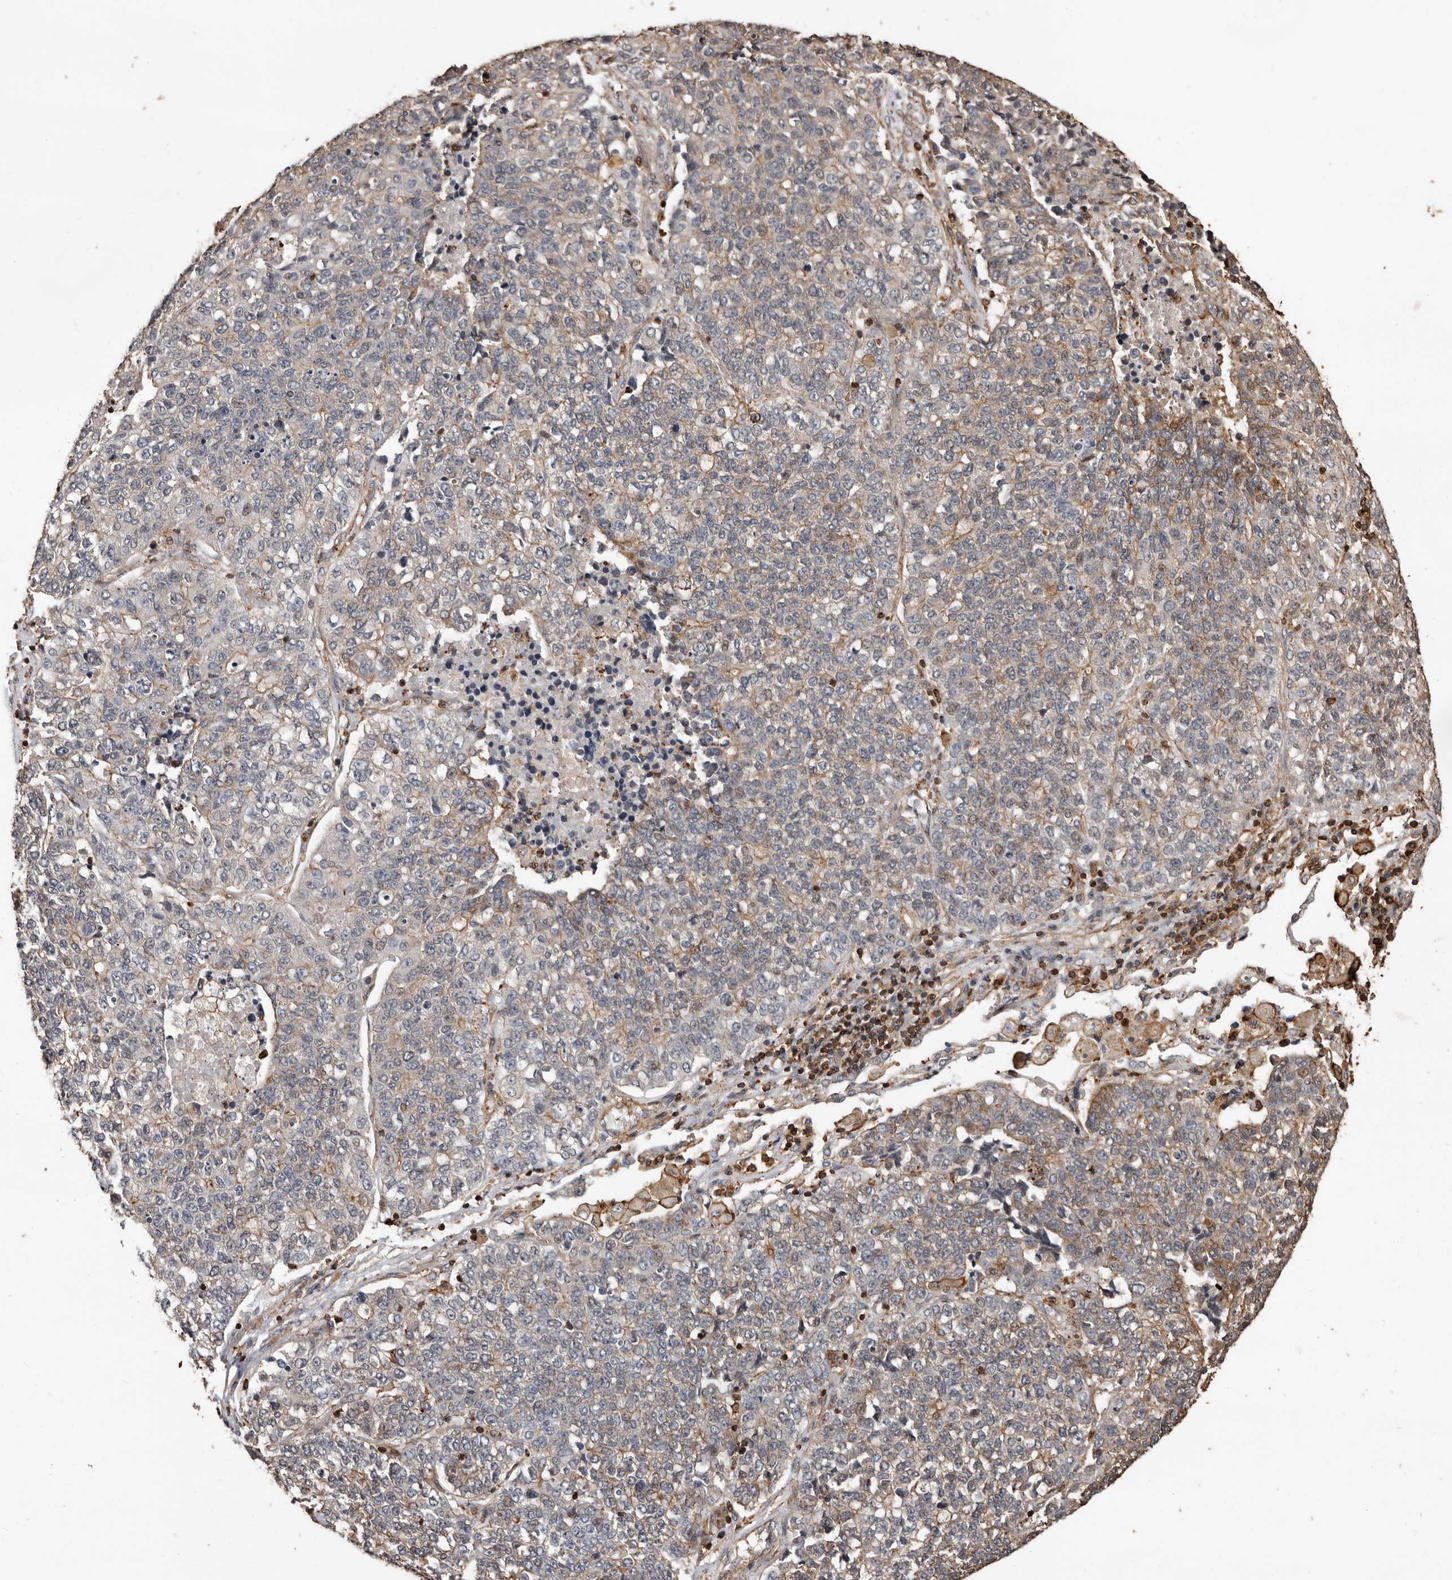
{"staining": {"intensity": "weak", "quantity": "25%-75%", "location": "cytoplasmic/membranous"}, "tissue": "lung cancer", "cell_type": "Tumor cells", "image_type": "cancer", "snomed": [{"axis": "morphology", "description": "Adenocarcinoma, NOS"}, {"axis": "topography", "description": "Lung"}], "caption": "Adenocarcinoma (lung) was stained to show a protein in brown. There is low levels of weak cytoplasmic/membranous staining in about 25%-75% of tumor cells. The staining was performed using DAB, with brown indicating positive protein expression. Nuclei are stained blue with hematoxylin.", "gene": "GSK3A", "patient": {"sex": "male", "age": 49}}